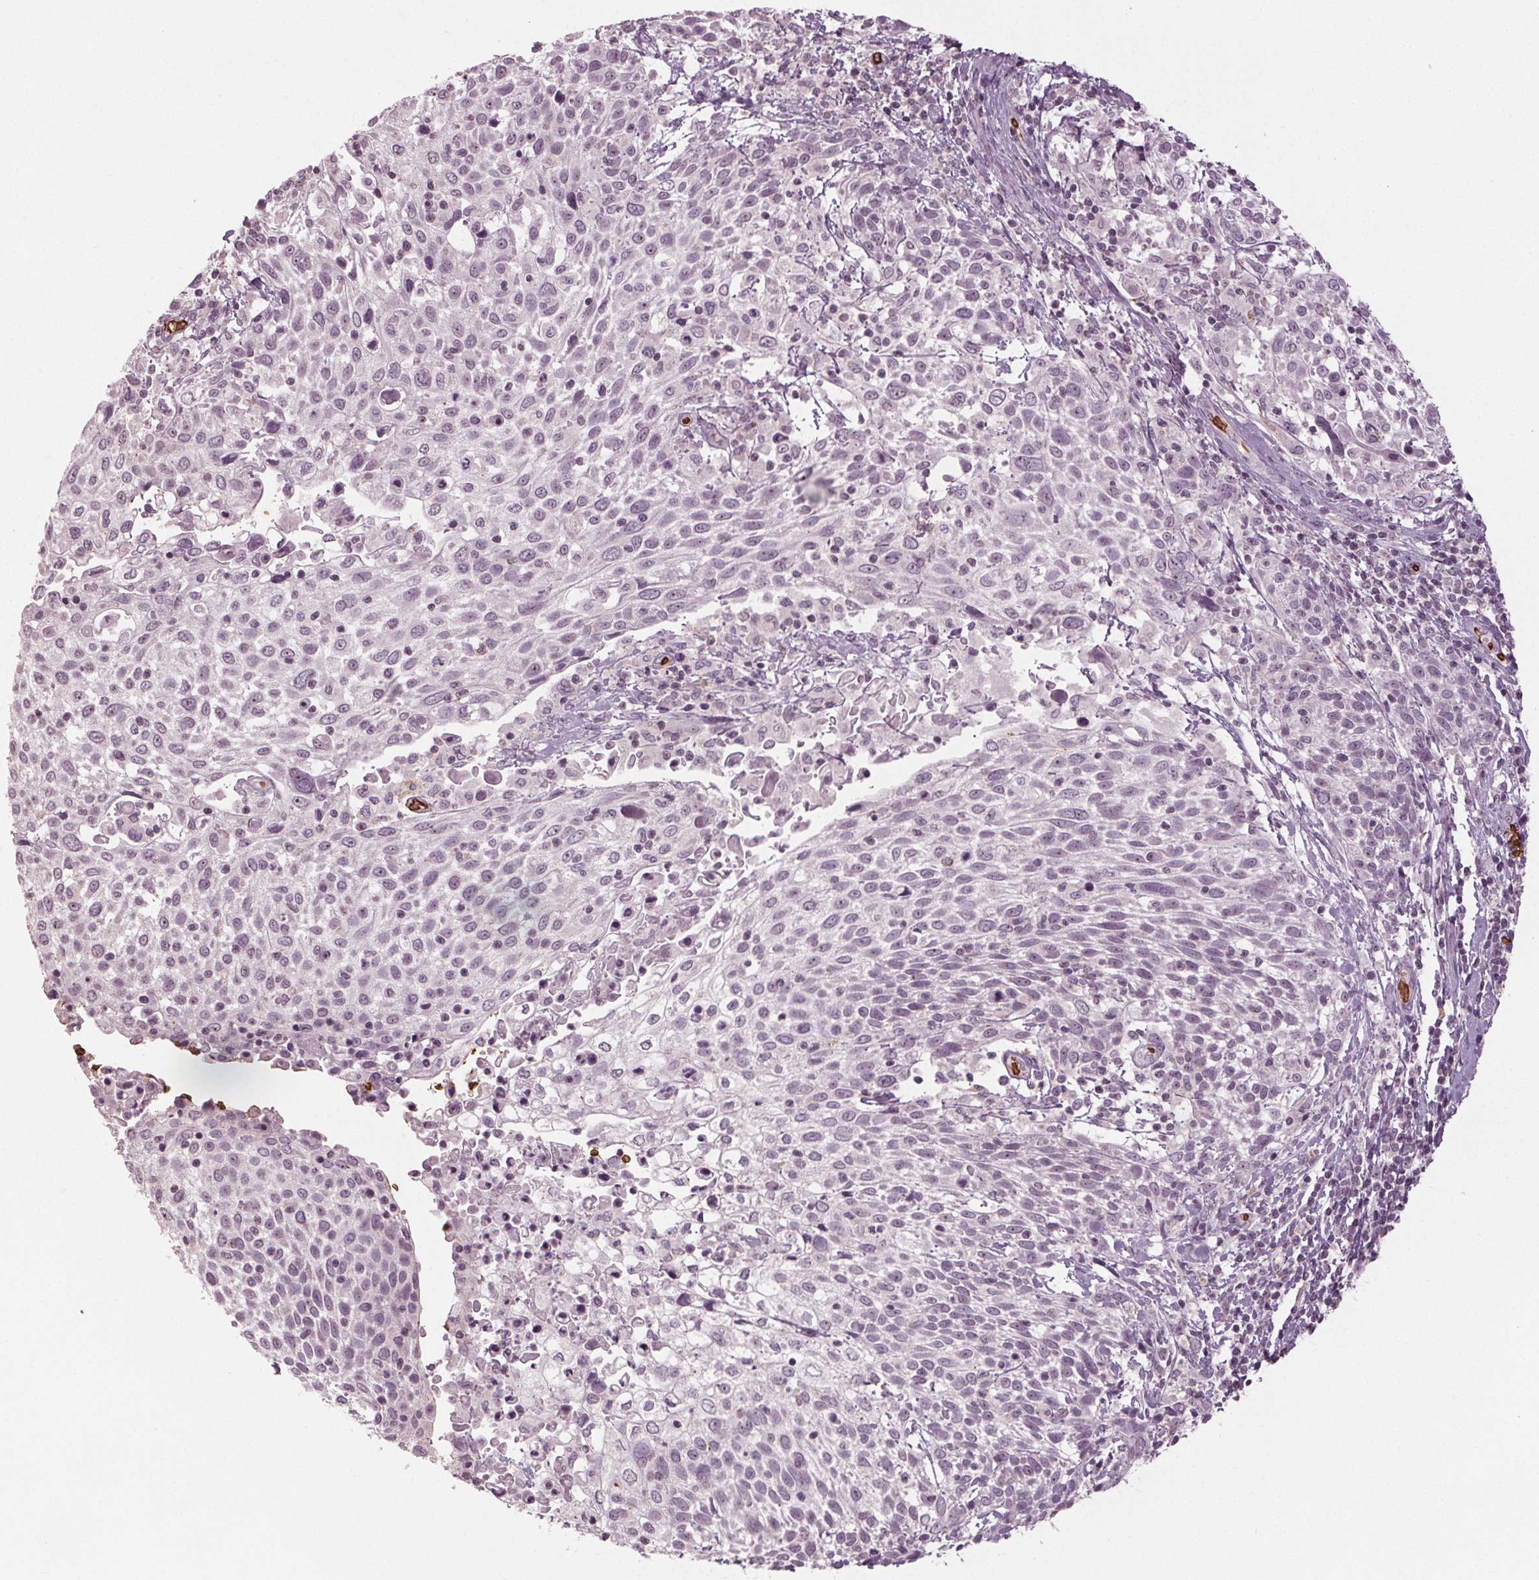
{"staining": {"intensity": "negative", "quantity": "none", "location": "none"}, "tissue": "cervical cancer", "cell_type": "Tumor cells", "image_type": "cancer", "snomed": [{"axis": "morphology", "description": "Squamous cell carcinoma, NOS"}, {"axis": "topography", "description": "Cervix"}], "caption": "Tumor cells show no significant protein positivity in cervical cancer.", "gene": "SLC4A1", "patient": {"sex": "female", "age": 61}}